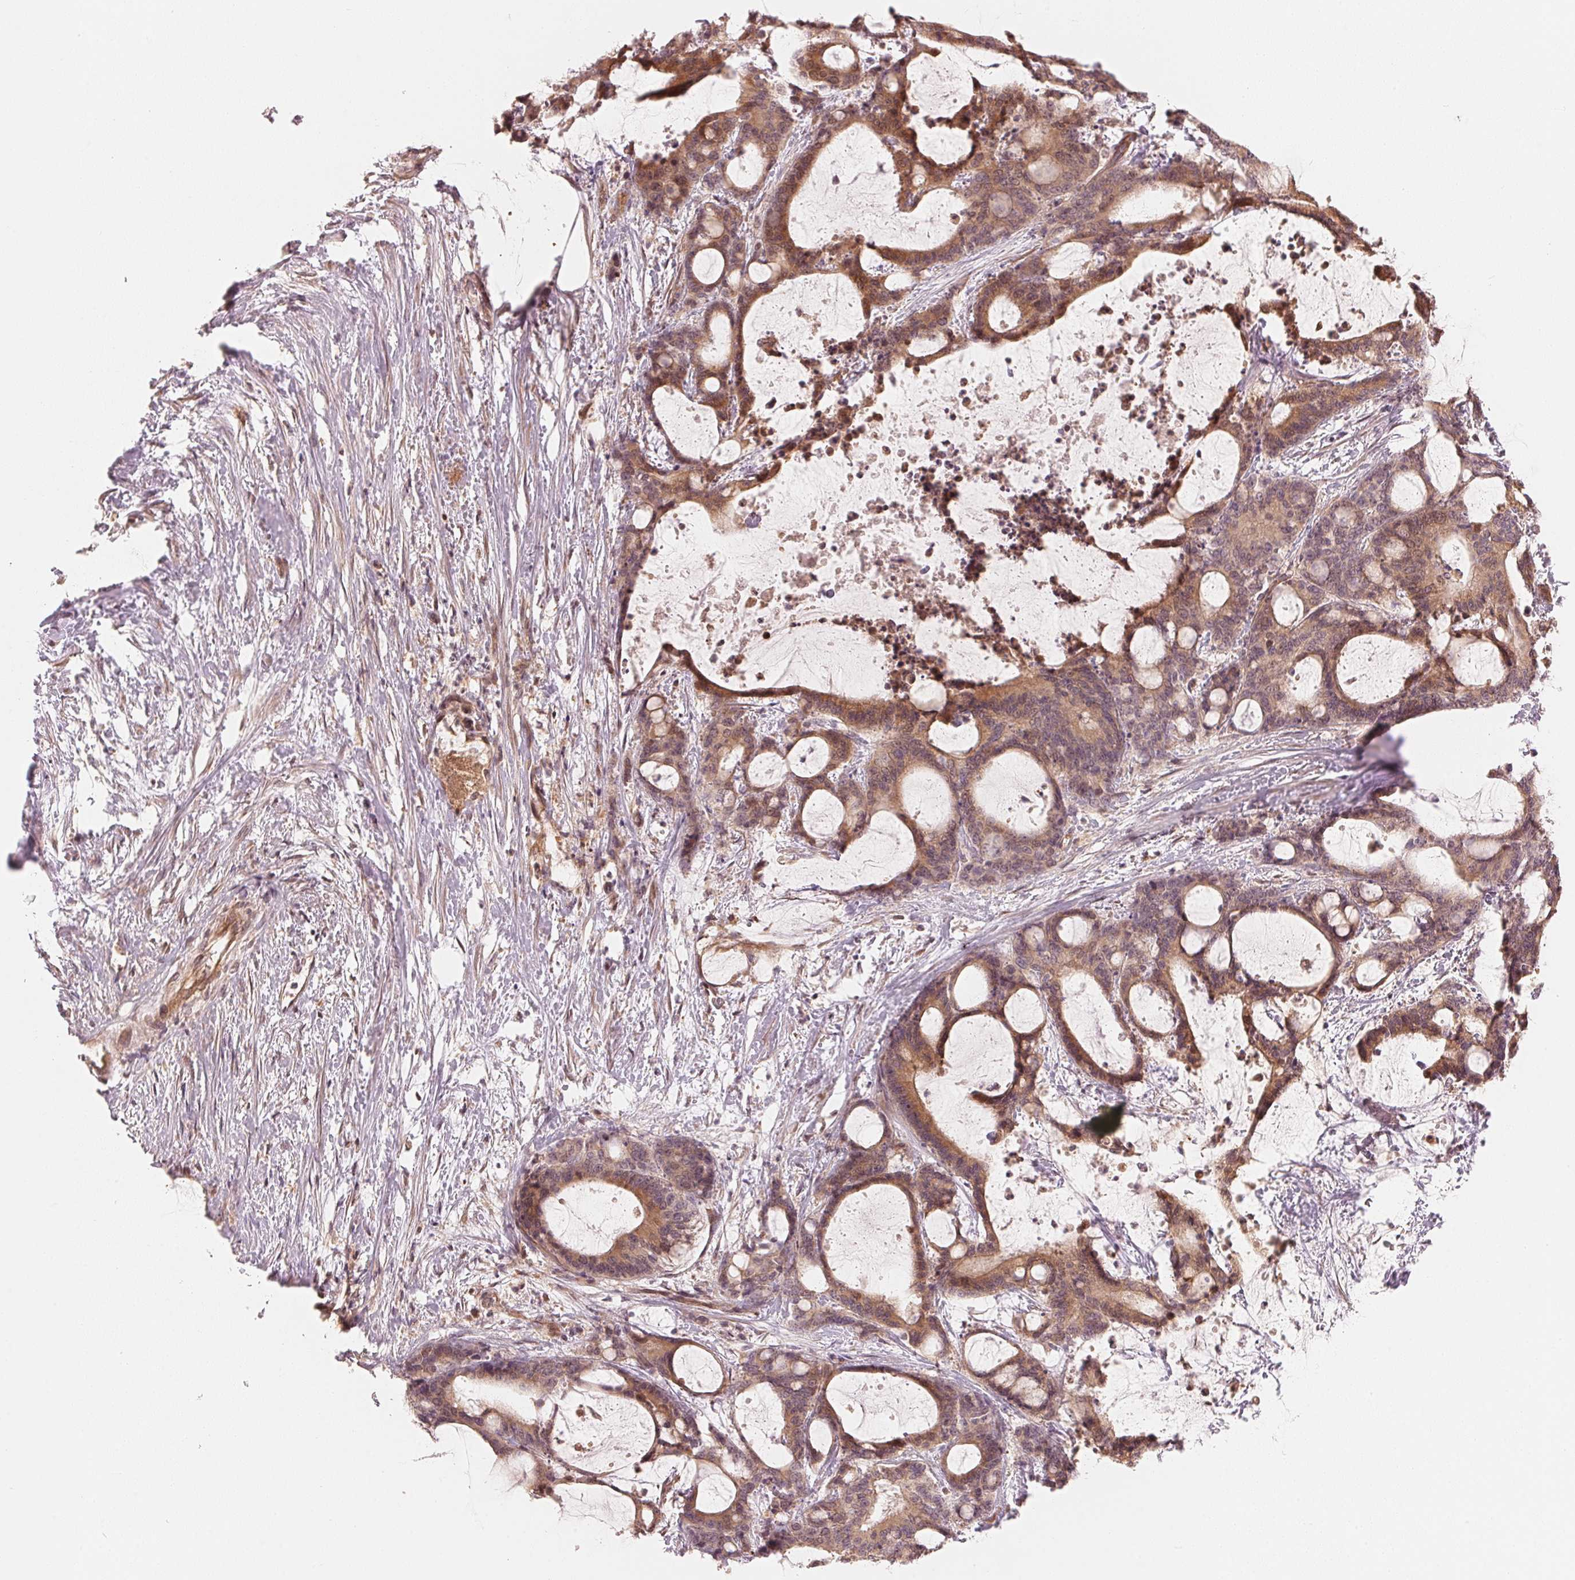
{"staining": {"intensity": "moderate", "quantity": ">75%", "location": "cytoplasmic/membranous"}, "tissue": "liver cancer", "cell_type": "Tumor cells", "image_type": "cancer", "snomed": [{"axis": "morphology", "description": "Normal tissue, NOS"}, {"axis": "morphology", "description": "Cholangiocarcinoma"}, {"axis": "topography", "description": "Liver"}, {"axis": "topography", "description": "Peripheral nerve tissue"}], "caption": "Cholangiocarcinoma (liver) stained with a protein marker demonstrates moderate staining in tumor cells.", "gene": "PRKN", "patient": {"sex": "female", "age": 73}}